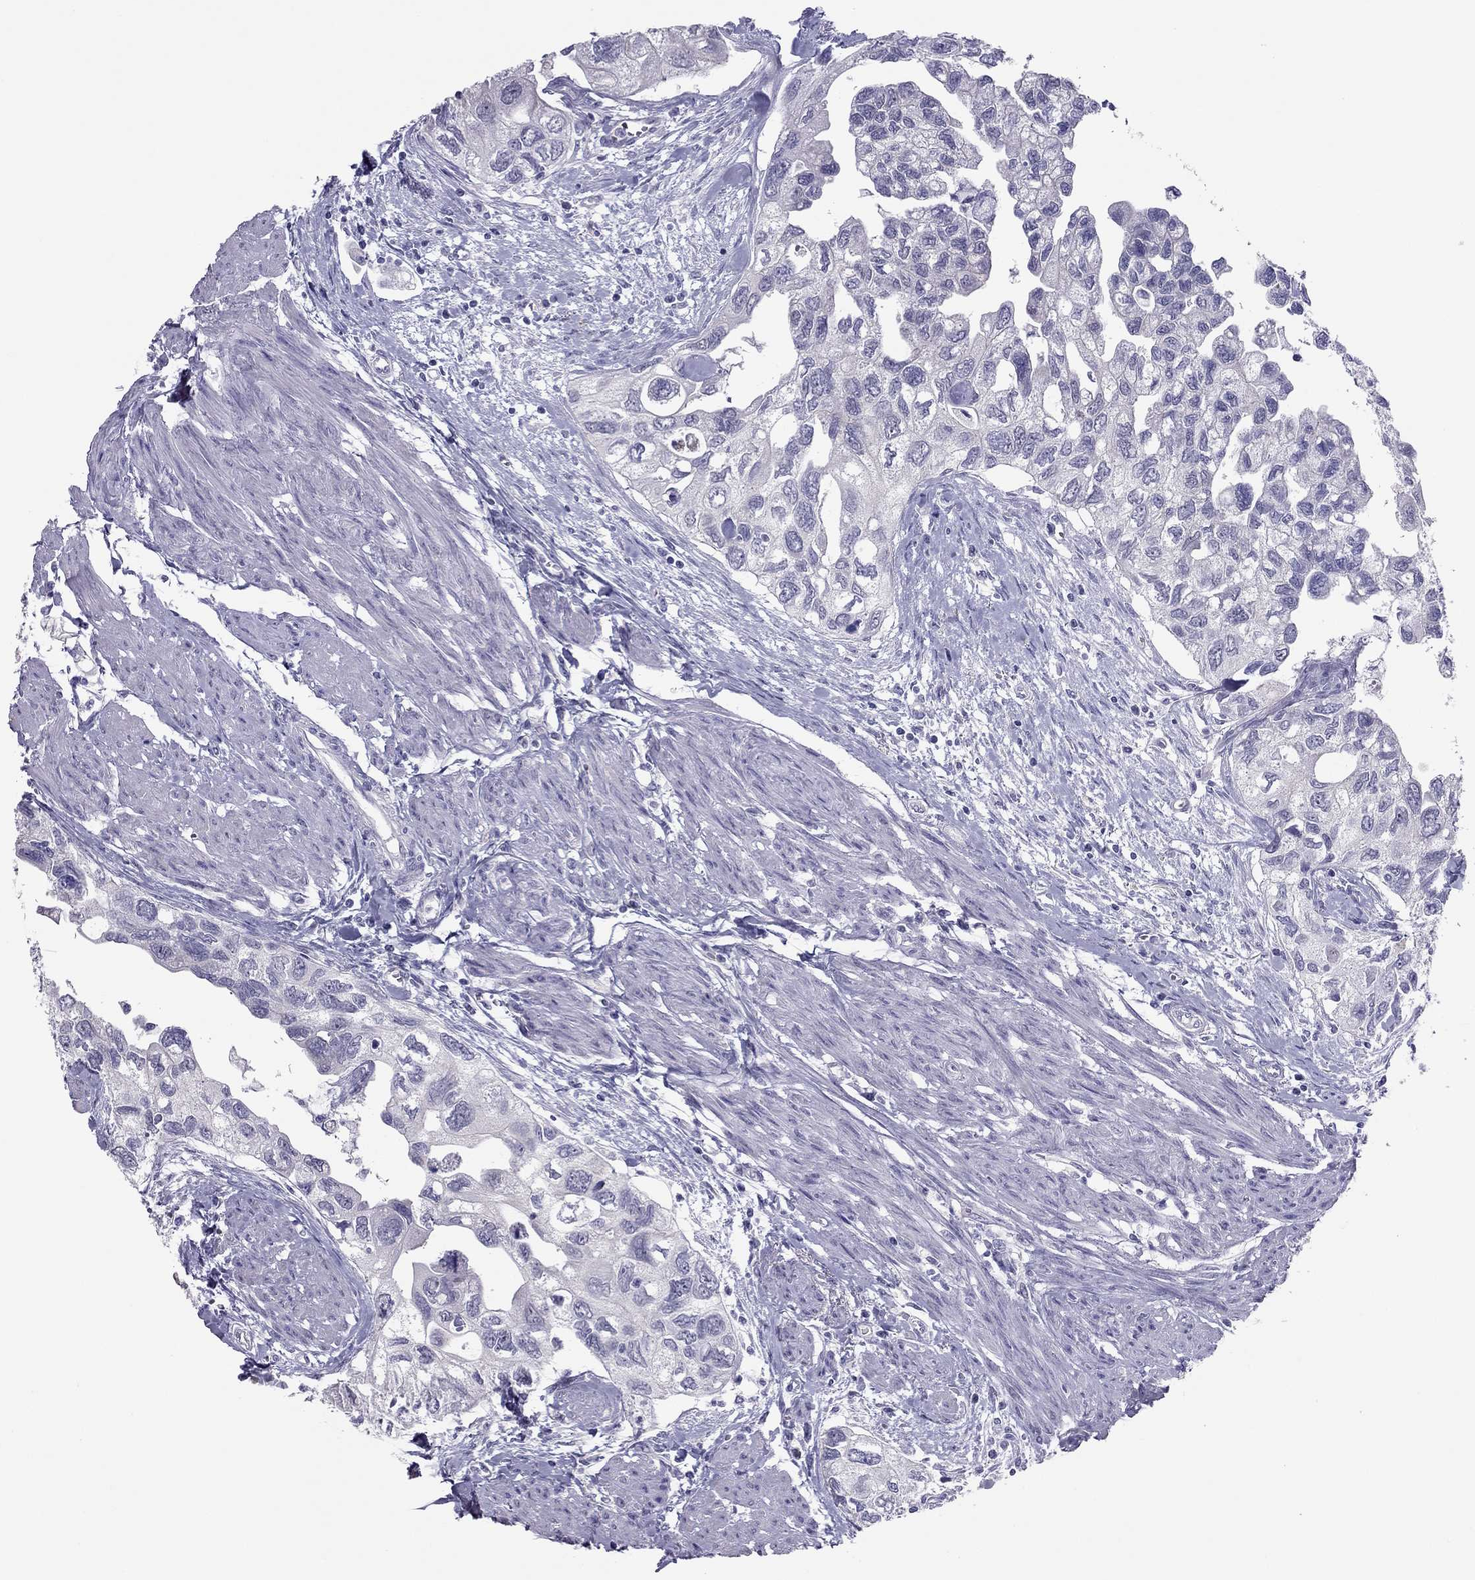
{"staining": {"intensity": "negative", "quantity": "none", "location": "none"}, "tissue": "urothelial cancer", "cell_type": "Tumor cells", "image_type": "cancer", "snomed": [{"axis": "morphology", "description": "Urothelial carcinoma, High grade"}, {"axis": "topography", "description": "Urinary bladder"}], "caption": "A high-resolution histopathology image shows immunohistochemistry (IHC) staining of urothelial cancer, which exhibits no significant positivity in tumor cells.", "gene": "PDE6A", "patient": {"sex": "male", "age": 59}}